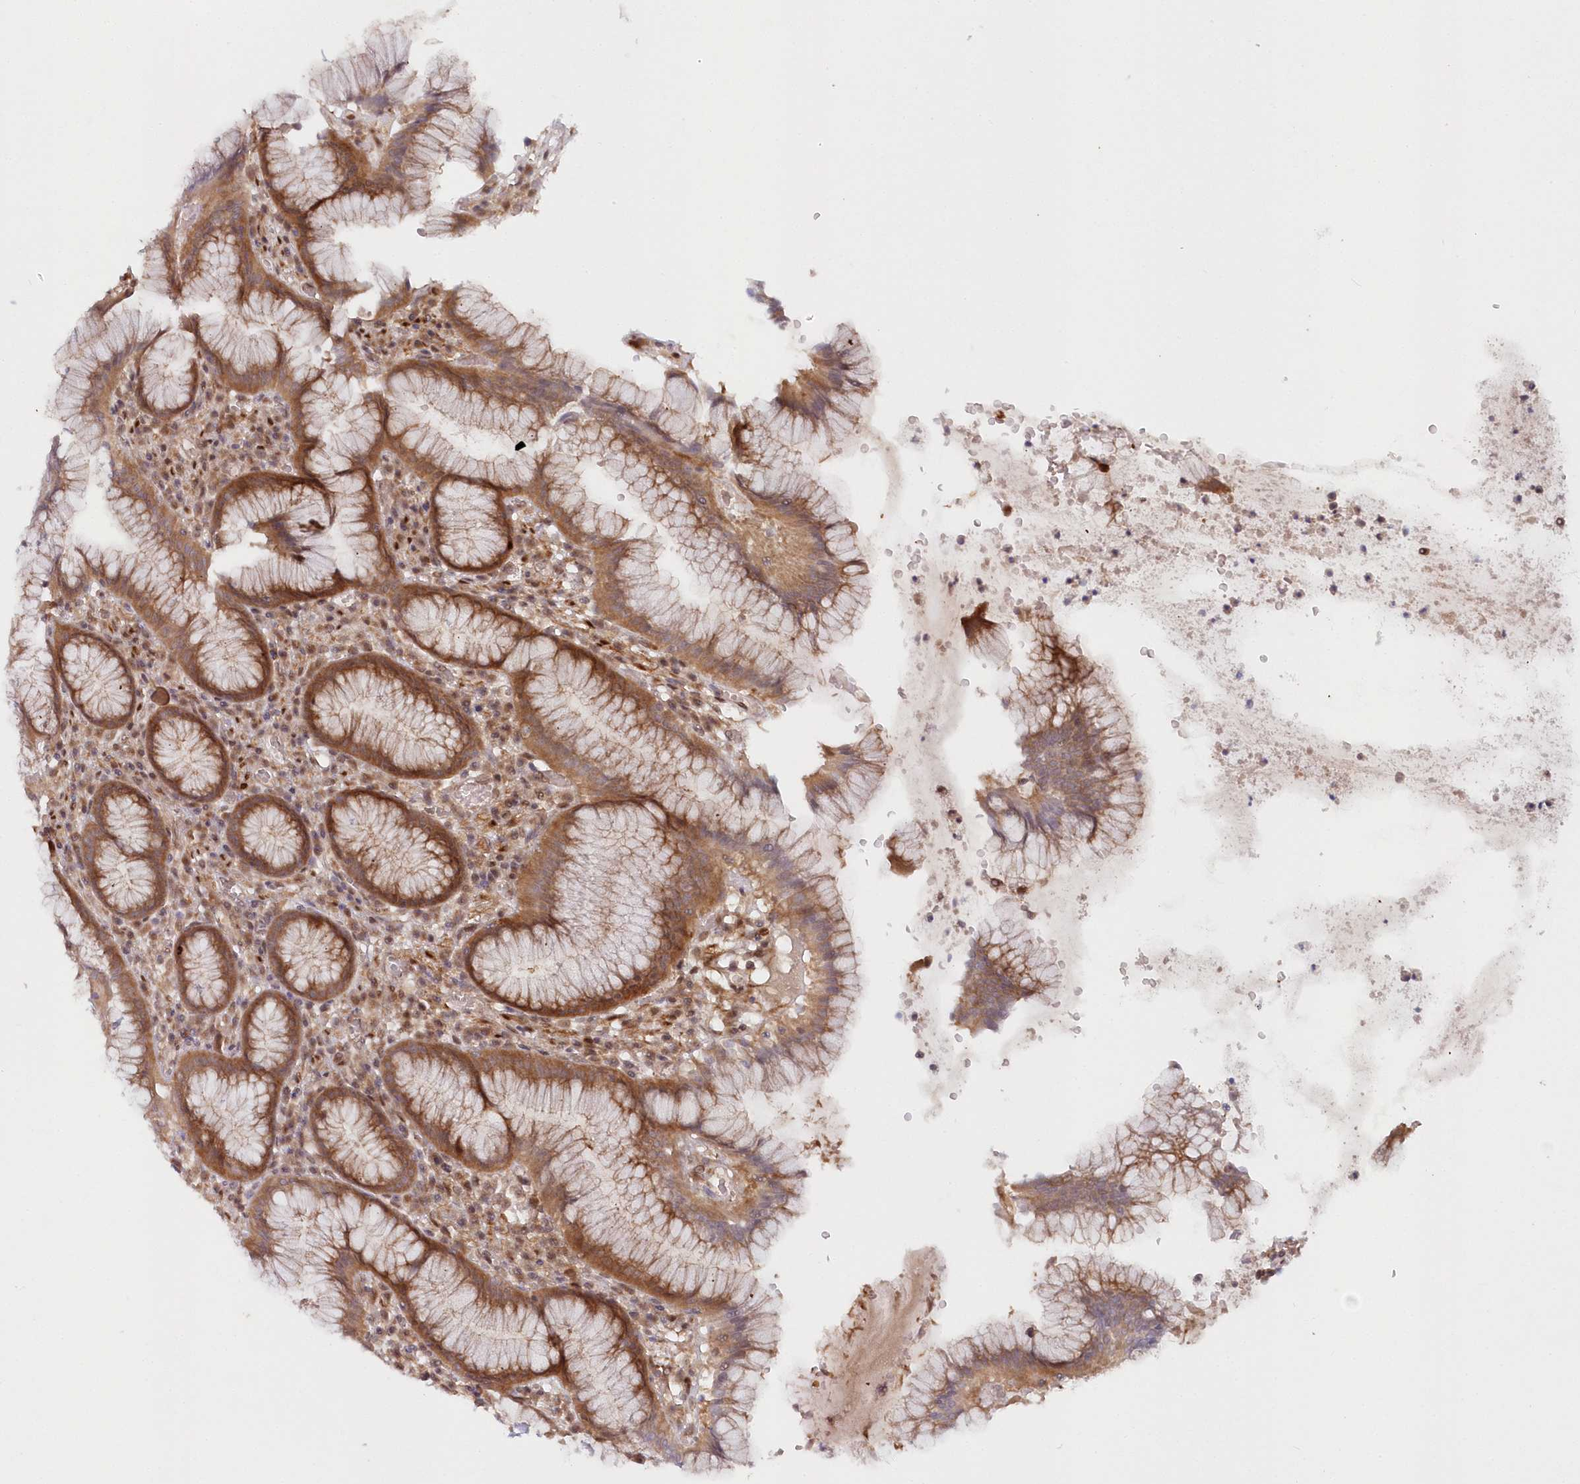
{"staining": {"intensity": "strong", "quantity": "25%-75%", "location": "cytoplasmic/membranous"}, "tissue": "stomach", "cell_type": "Glandular cells", "image_type": "normal", "snomed": [{"axis": "morphology", "description": "Normal tissue, NOS"}, {"axis": "topography", "description": "Stomach"}], "caption": "The immunohistochemical stain highlights strong cytoplasmic/membranous staining in glandular cells of unremarkable stomach.", "gene": "GBE1", "patient": {"sex": "male", "age": 55}}